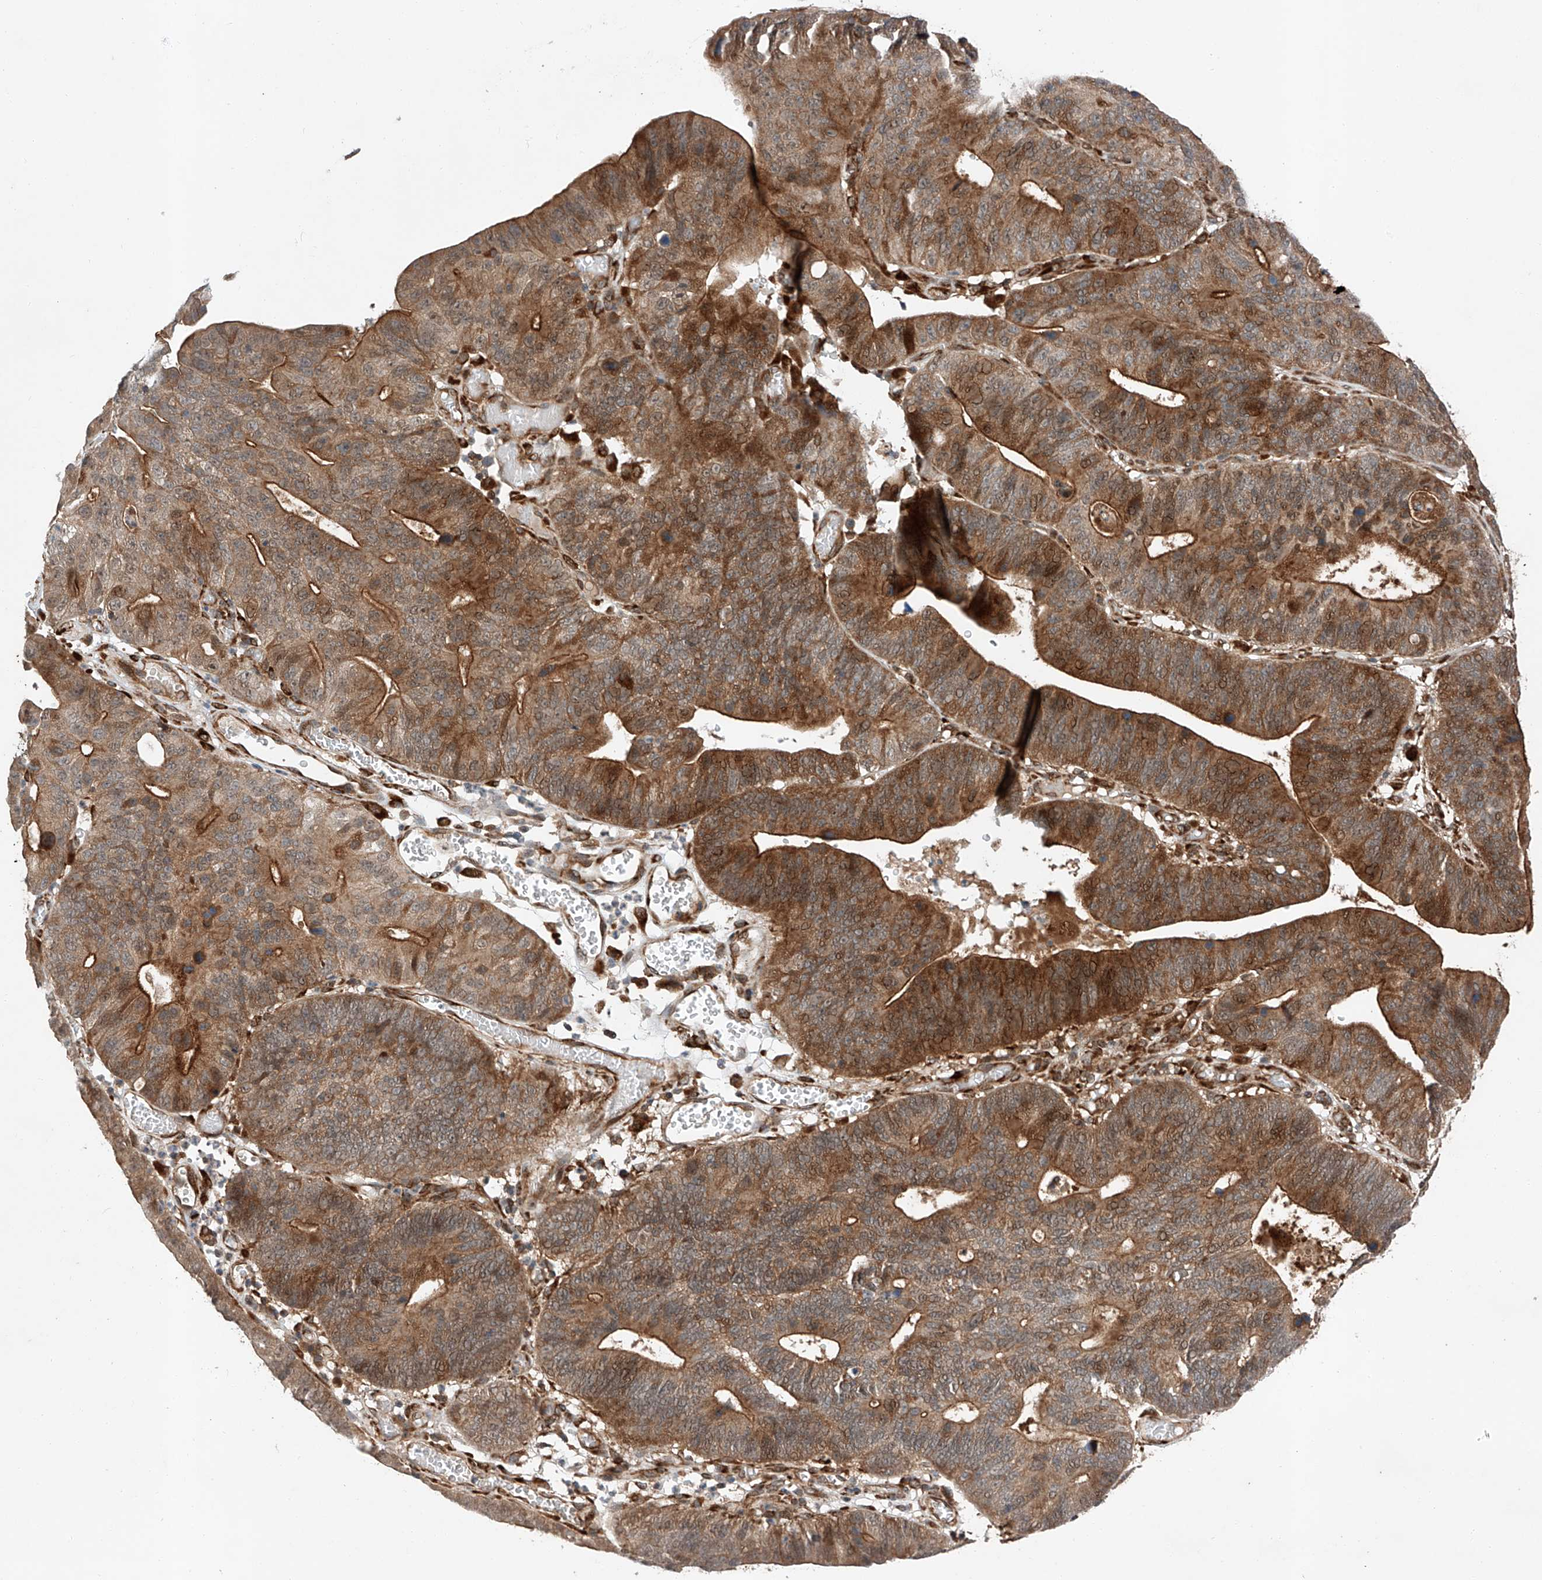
{"staining": {"intensity": "moderate", "quantity": ">75%", "location": "cytoplasmic/membranous"}, "tissue": "stomach cancer", "cell_type": "Tumor cells", "image_type": "cancer", "snomed": [{"axis": "morphology", "description": "Adenocarcinoma, NOS"}, {"axis": "topography", "description": "Stomach"}], "caption": "Stomach cancer (adenocarcinoma) tissue shows moderate cytoplasmic/membranous expression in about >75% of tumor cells", "gene": "ZFP28", "patient": {"sex": "male", "age": 59}}